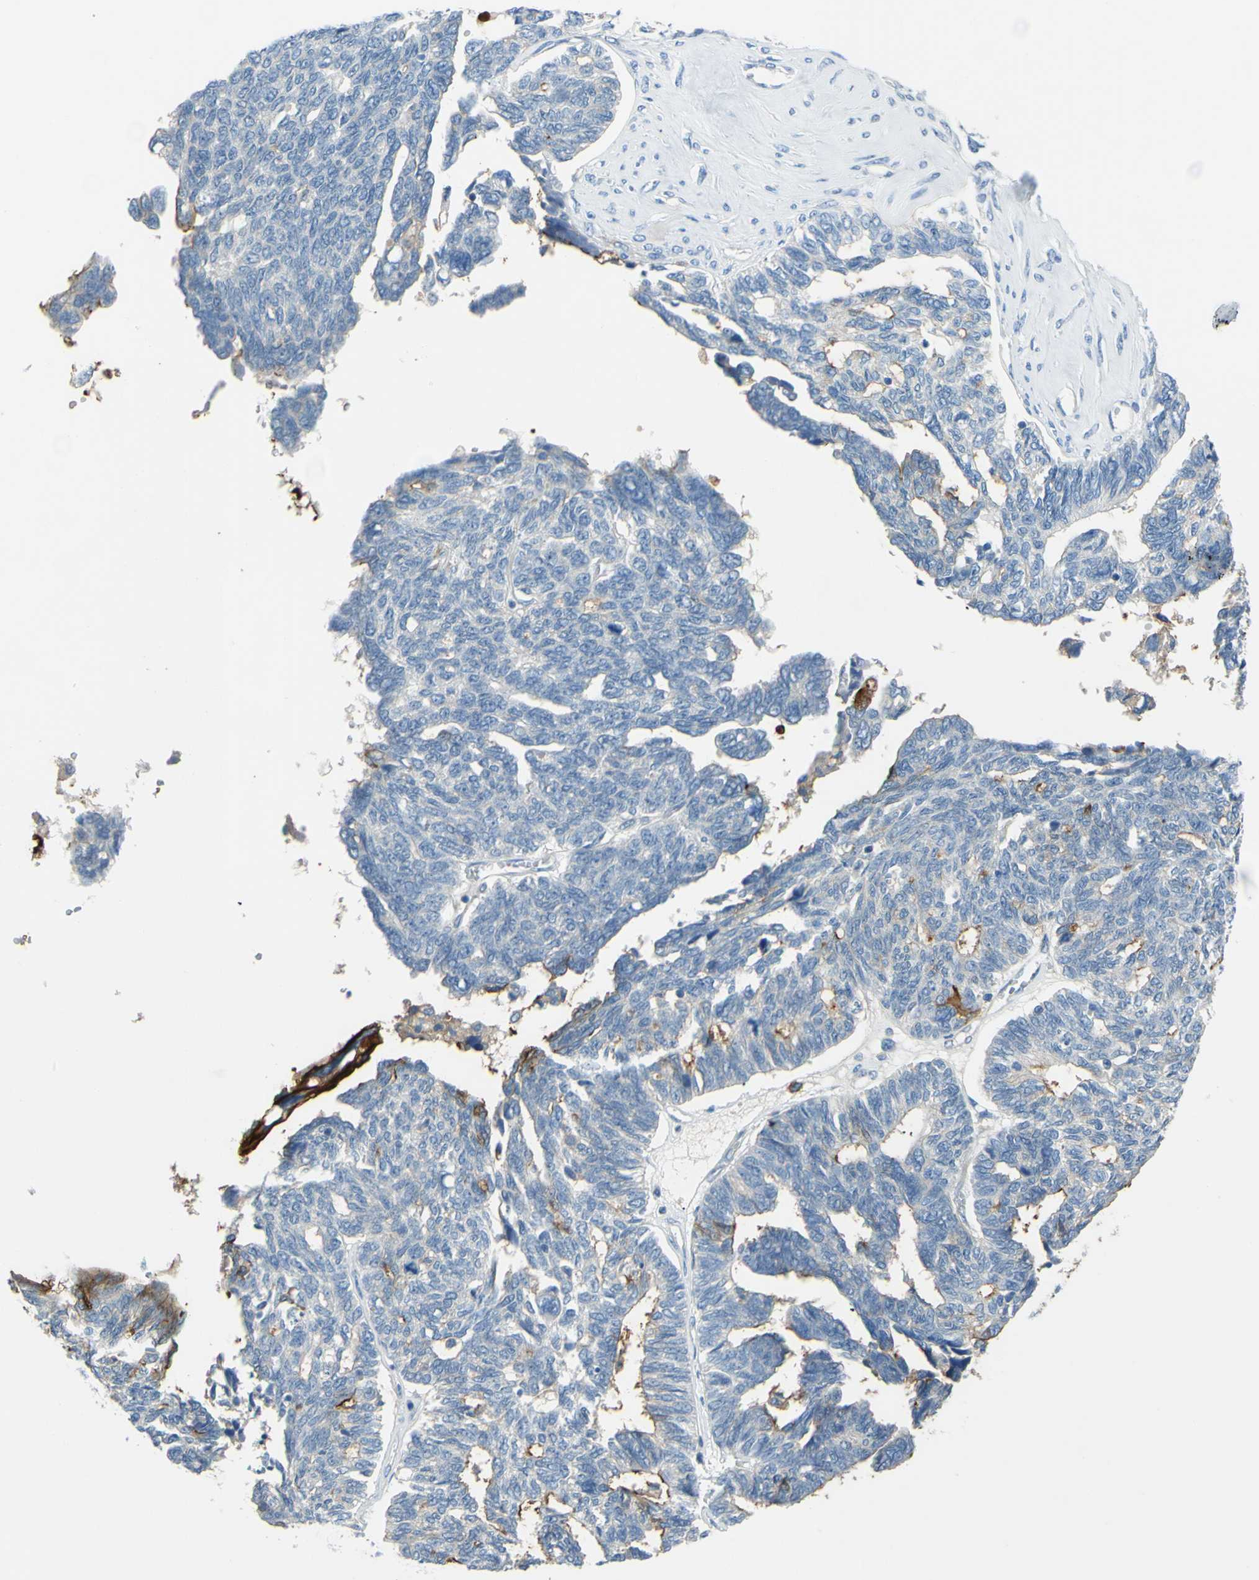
{"staining": {"intensity": "strong", "quantity": "<25%", "location": "cytoplasmic/membranous"}, "tissue": "ovarian cancer", "cell_type": "Tumor cells", "image_type": "cancer", "snomed": [{"axis": "morphology", "description": "Cystadenocarcinoma, serous, NOS"}, {"axis": "topography", "description": "Ovary"}], "caption": "Immunohistochemical staining of human serous cystadenocarcinoma (ovarian) reveals medium levels of strong cytoplasmic/membranous protein expression in approximately <25% of tumor cells.", "gene": "ARHGAP1", "patient": {"sex": "female", "age": 79}}